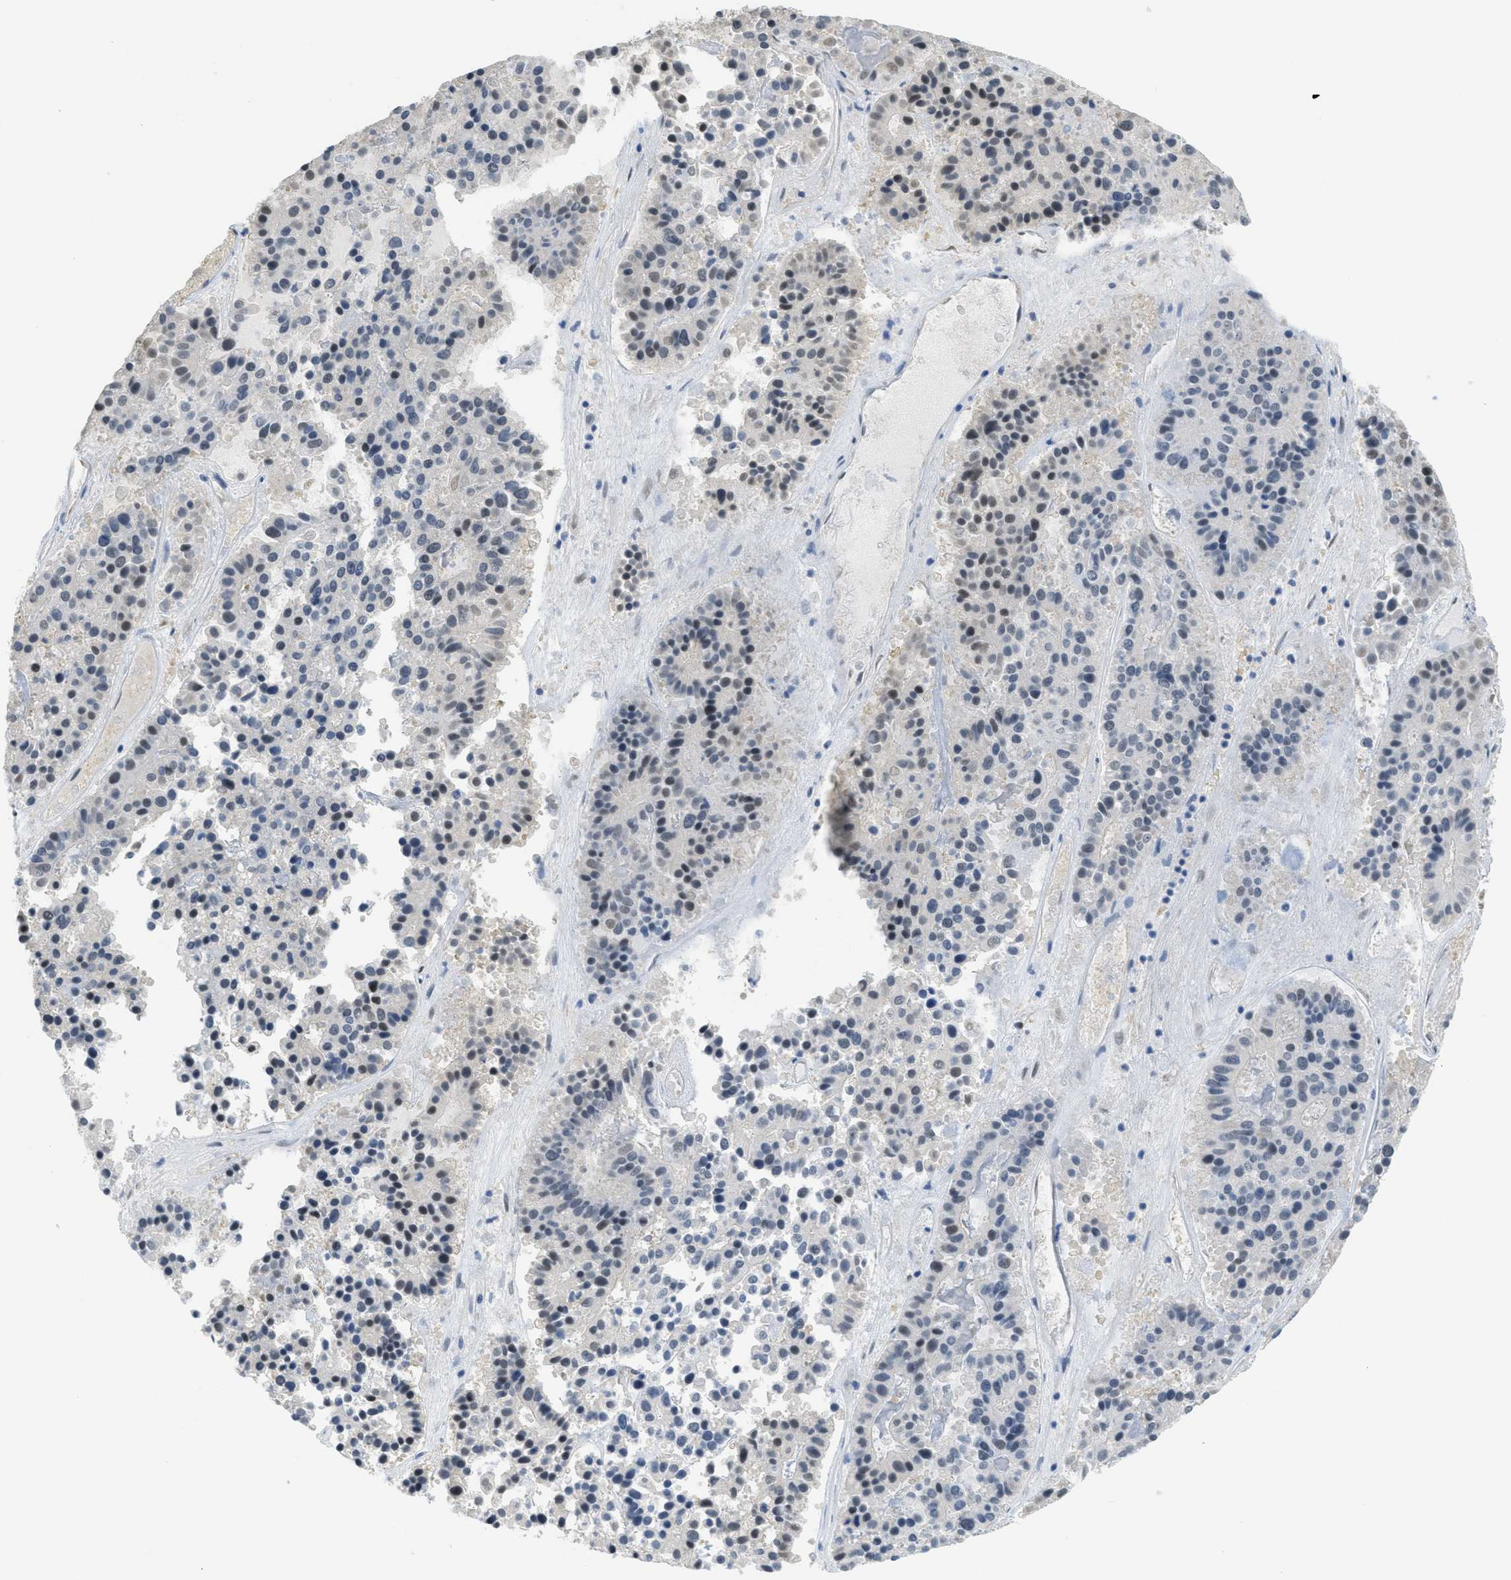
{"staining": {"intensity": "moderate", "quantity": "<25%", "location": "nuclear"}, "tissue": "pancreatic cancer", "cell_type": "Tumor cells", "image_type": "cancer", "snomed": [{"axis": "morphology", "description": "Adenocarcinoma, NOS"}, {"axis": "topography", "description": "Pancreas"}], "caption": "An immunohistochemistry (IHC) image of neoplastic tissue is shown. Protein staining in brown shows moderate nuclear positivity in adenocarcinoma (pancreatic) within tumor cells. (DAB IHC with brightfield microscopy, high magnification).", "gene": "PSMC5", "patient": {"sex": "male", "age": 50}}